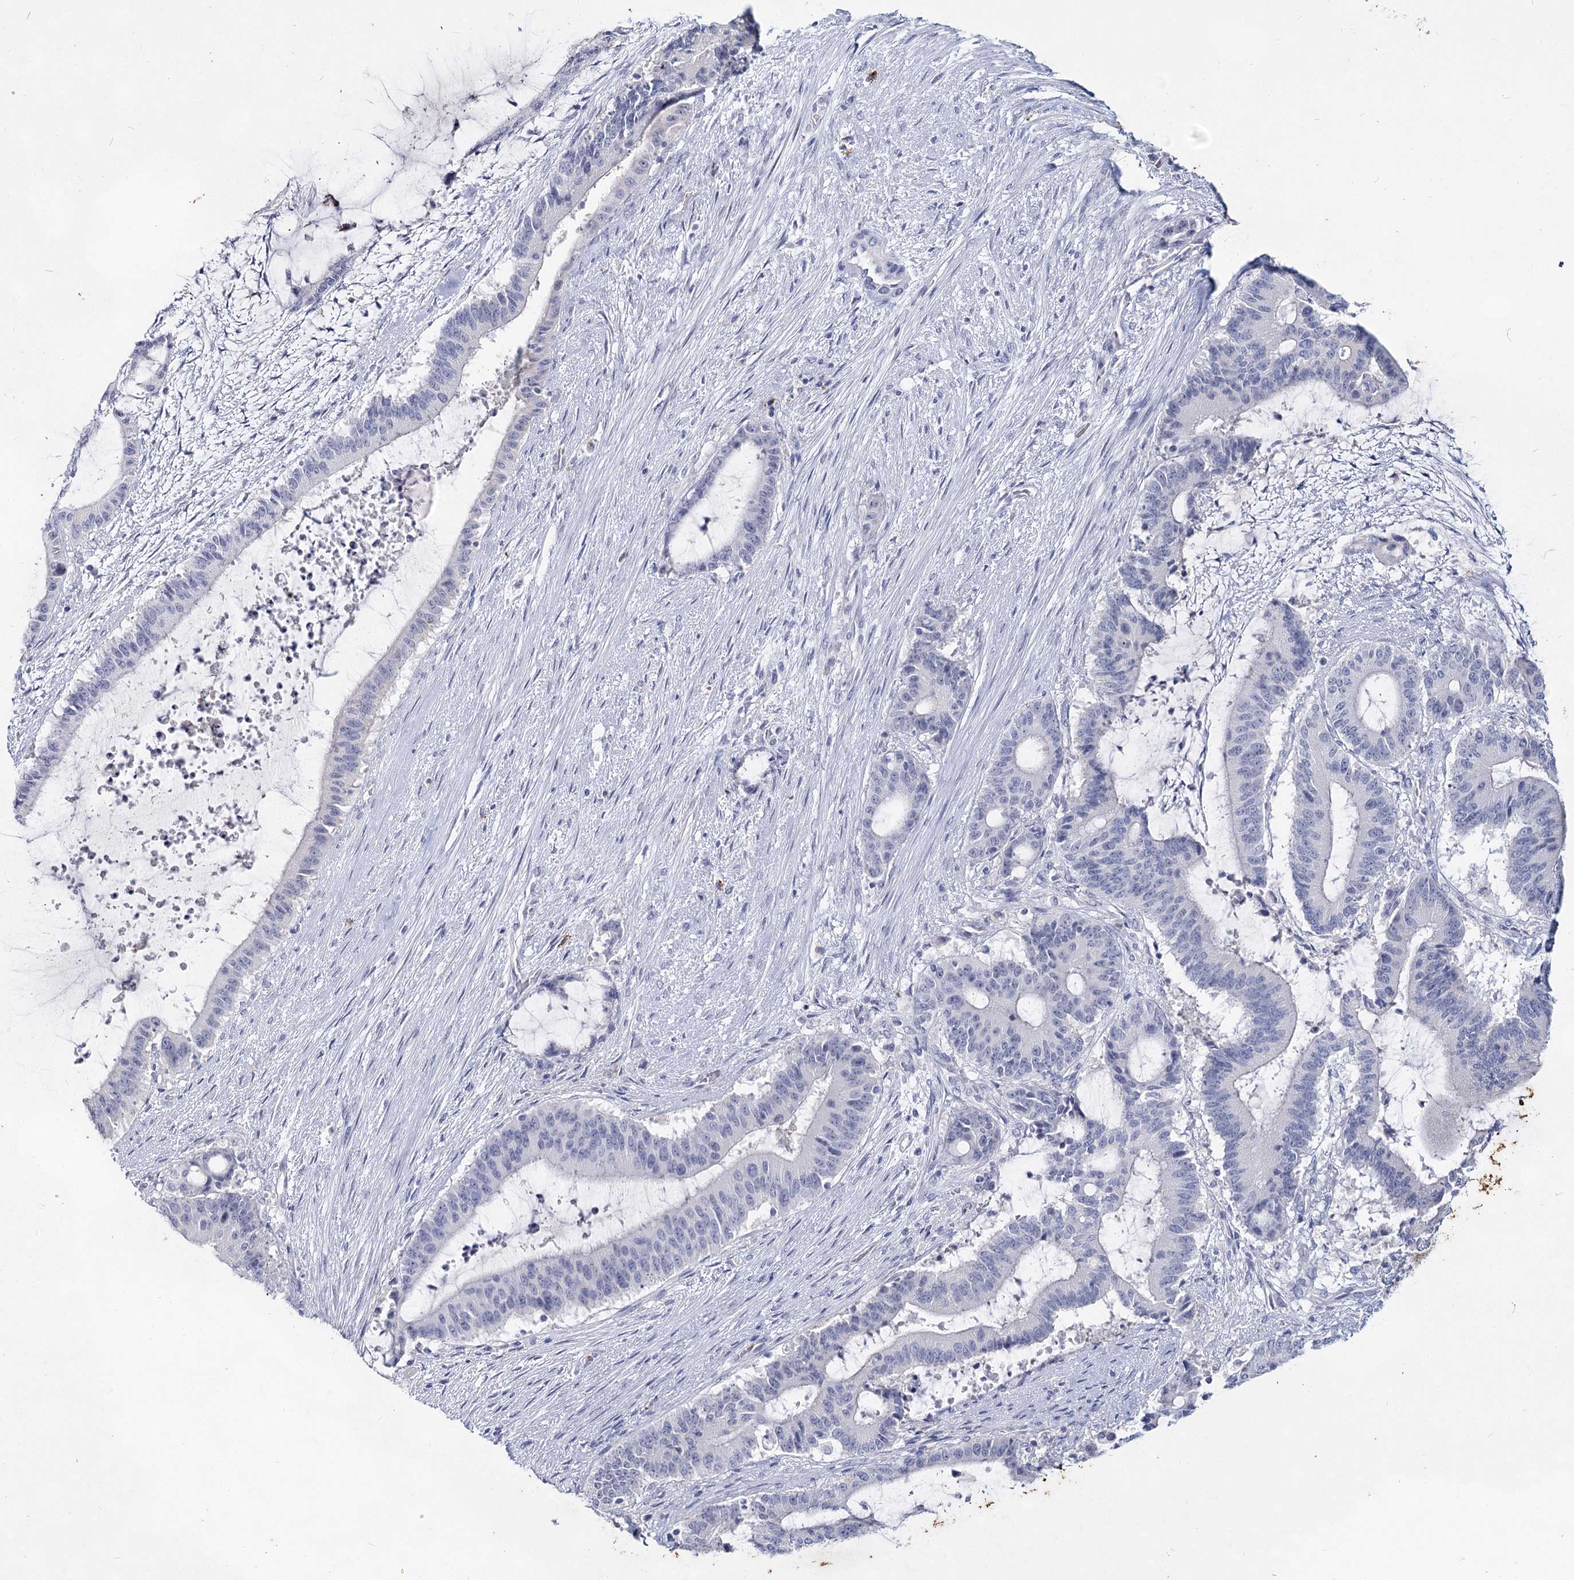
{"staining": {"intensity": "negative", "quantity": "none", "location": "none"}, "tissue": "liver cancer", "cell_type": "Tumor cells", "image_type": "cancer", "snomed": [{"axis": "morphology", "description": "Normal tissue, NOS"}, {"axis": "morphology", "description": "Cholangiocarcinoma"}, {"axis": "topography", "description": "Liver"}, {"axis": "topography", "description": "Peripheral nerve tissue"}], "caption": "A micrograph of liver cancer (cholangiocarcinoma) stained for a protein reveals no brown staining in tumor cells.", "gene": "CCDC73", "patient": {"sex": "female", "age": 73}}